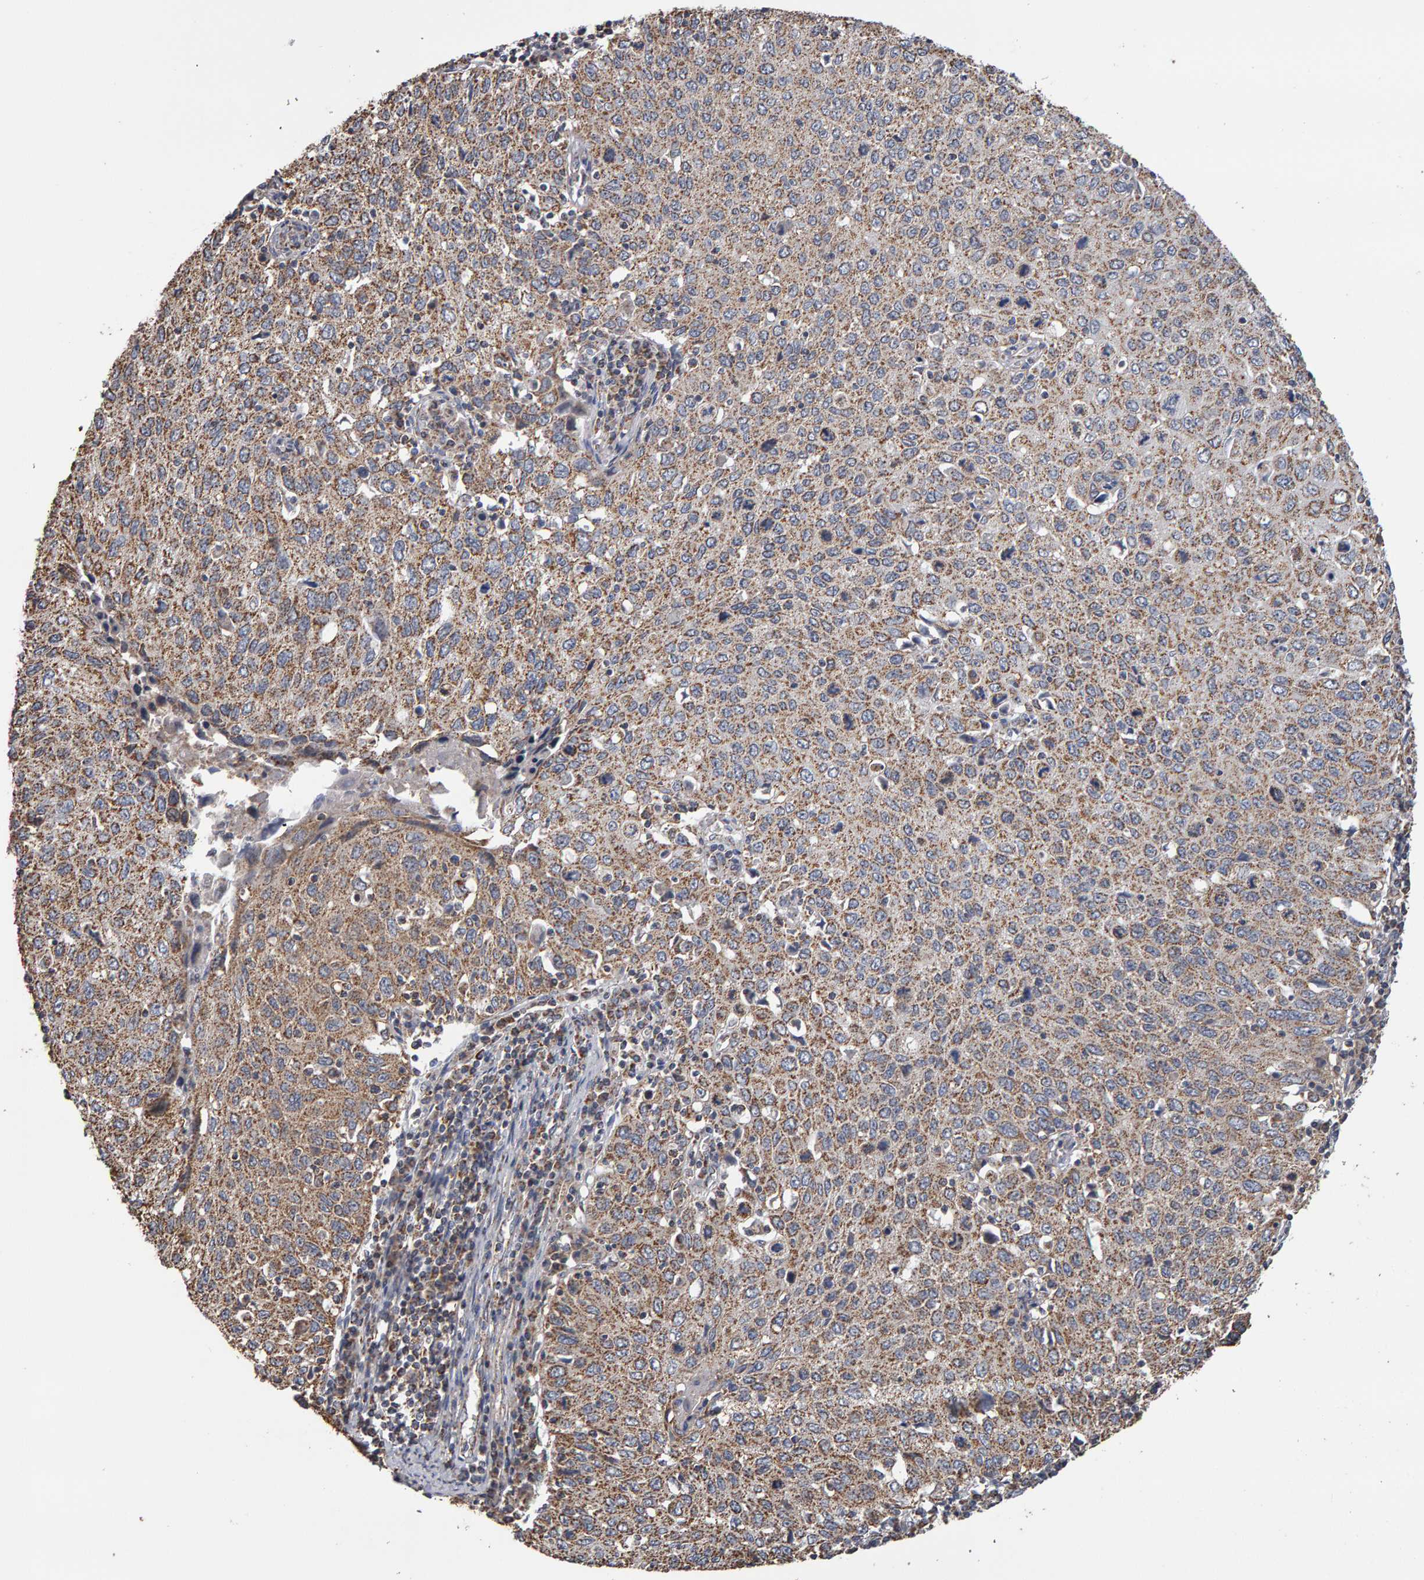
{"staining": {"intensity": "moderate", "quantity": ">75%", "location": "cytoplasmic/membranous"}, "tissue": "cervical cancer", "cell_type": "Tumor cells", "image_type": "cancer", "snomed": [{"axis": "morphology", "description": "Squamous cell carcinoma, NOS"}, {"axis": "topography", "description": "Cervix"}], "caption": "Human cervical cancer stained with a protein marker demonstrates moderate staining in tumor cells.", "gene": "TOM1L1", "patient": {"sex": "female", "age": 53}}